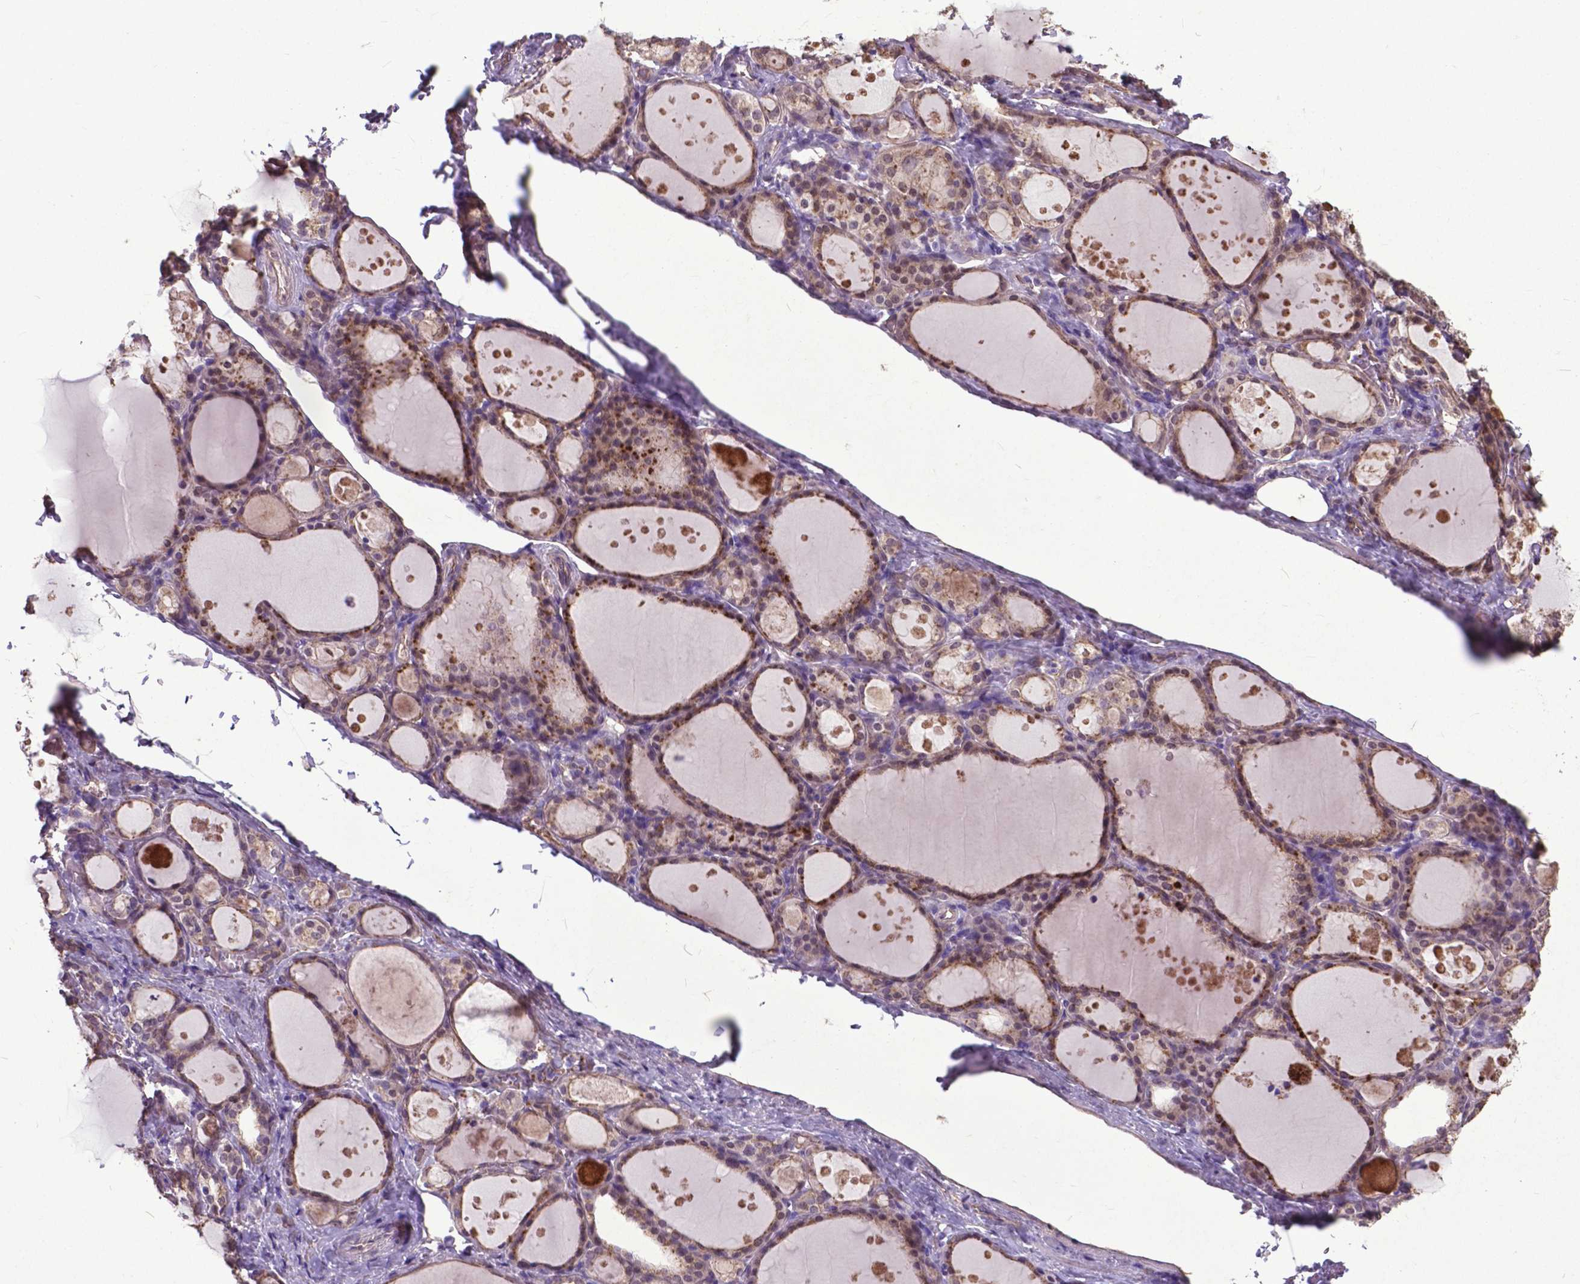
{"staining": {"intensity": "moderate", "quantity": "25%-75%", "location": "cytoplasmic/membranous,nuclear"}, "tissue": "thyroid gland", "cell_type": "Glandular cells", "image_type": "normal", "snomed": [{"axis": "morphology", "description": "Normal tissue, NOS"}, {"axis": "topography", "description": "Thyroid gland"}], "caption": "Moderate cytoplasmic/membranous,nuclear expression is appreciated in about 25%-75% of glandular cells in normal thyroid gland. Using DAB (3,3'-diaminobenzidine) (brown) and hematoxylin (blue) stains, captured at high magnification using brightfield microscopy.", "gene": "PDLIM1", "patient": {"sex": "male", "age": 68}}